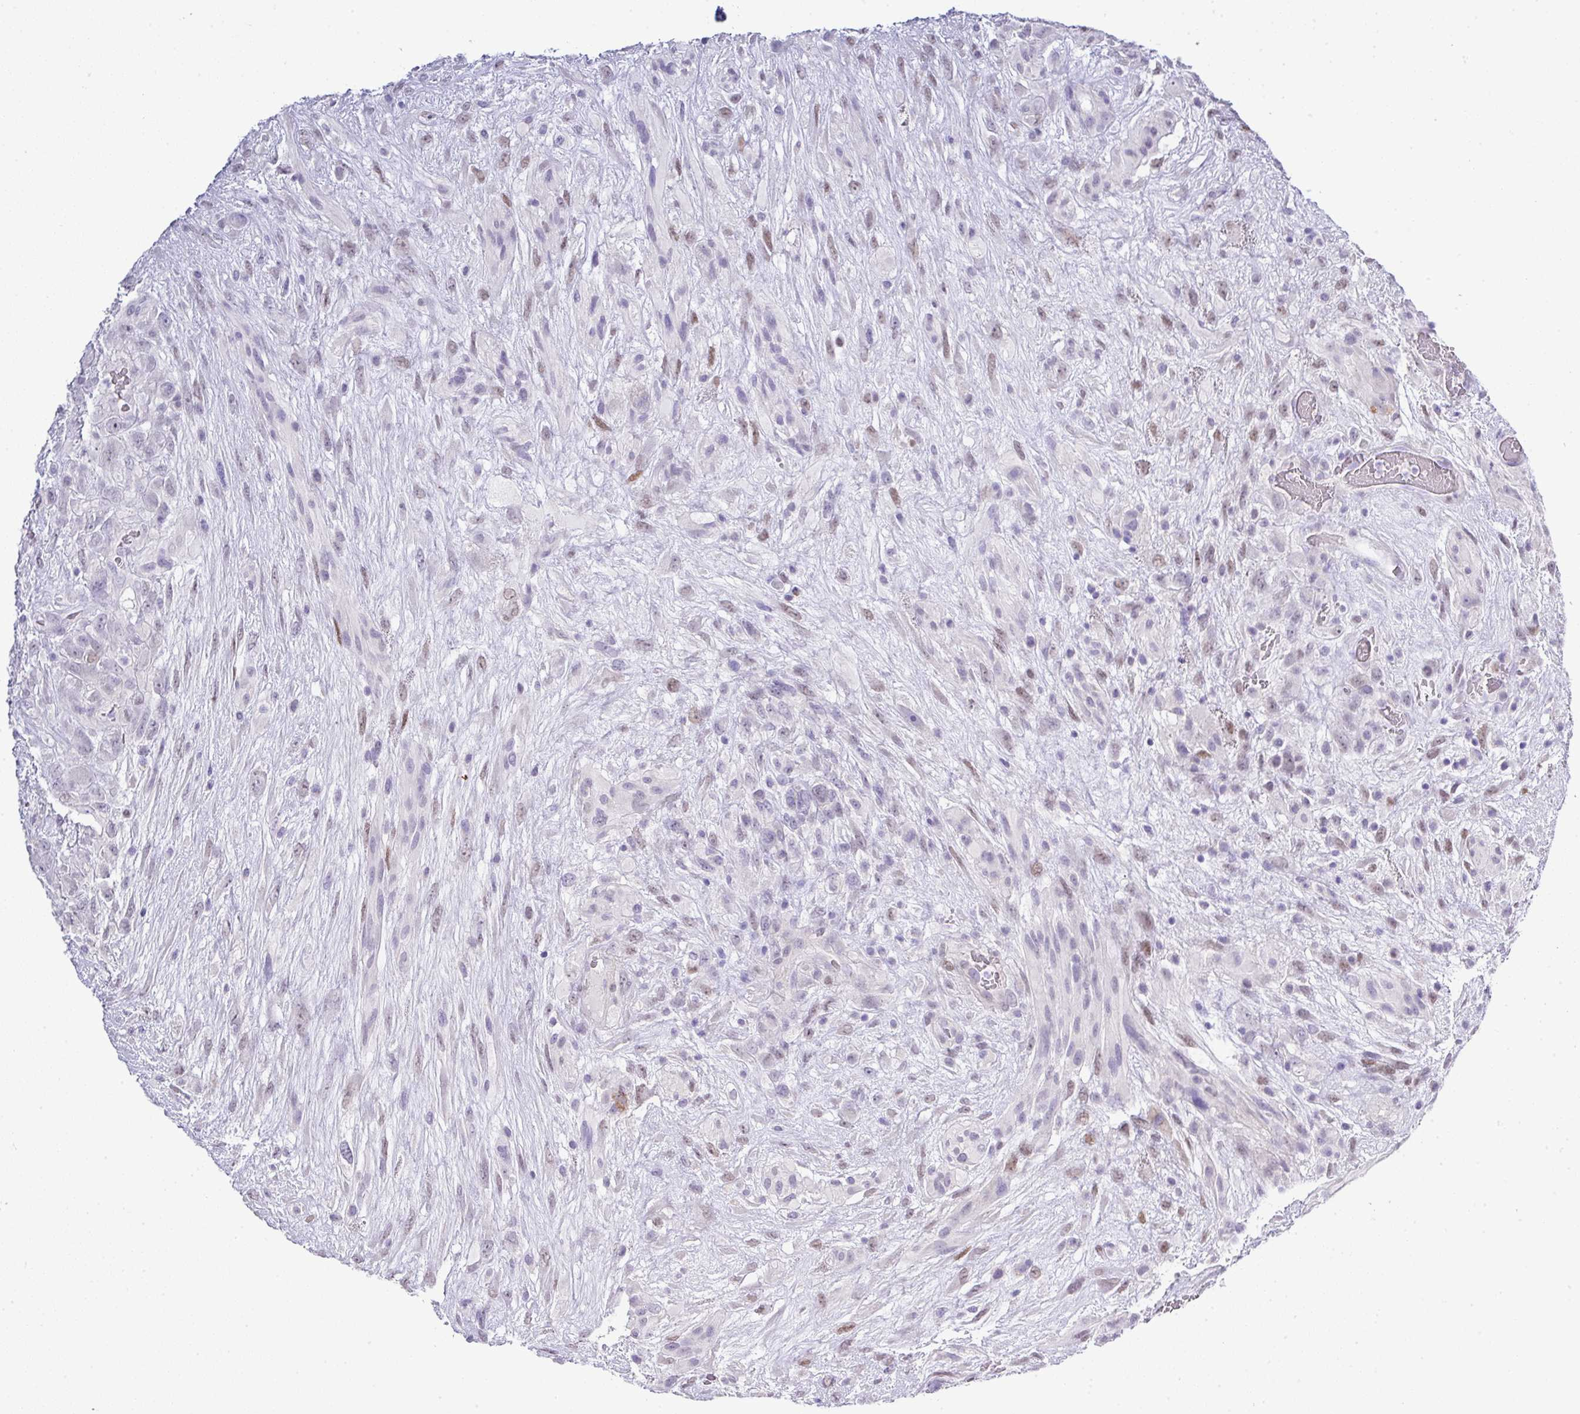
{"staining": {"intensity": "moderate", "quantity": "<25%", "location": "nuclear"}, "tissue": "glioma", "cell_type": "Tumor cells", "image_type": "cancer", "snomed": [{"axis": "morphology", "description": "Glioma, malignant, High grade"}, {"axis": "topography", "description": "Brain"}], "caption": "Immunohistochemical staining of glioma exhibits moderate nuclear protein positivity in approximately <25% of tumor cells.", "gene": "BCL11A", "patient": {"sex": "male", "age": 61}}